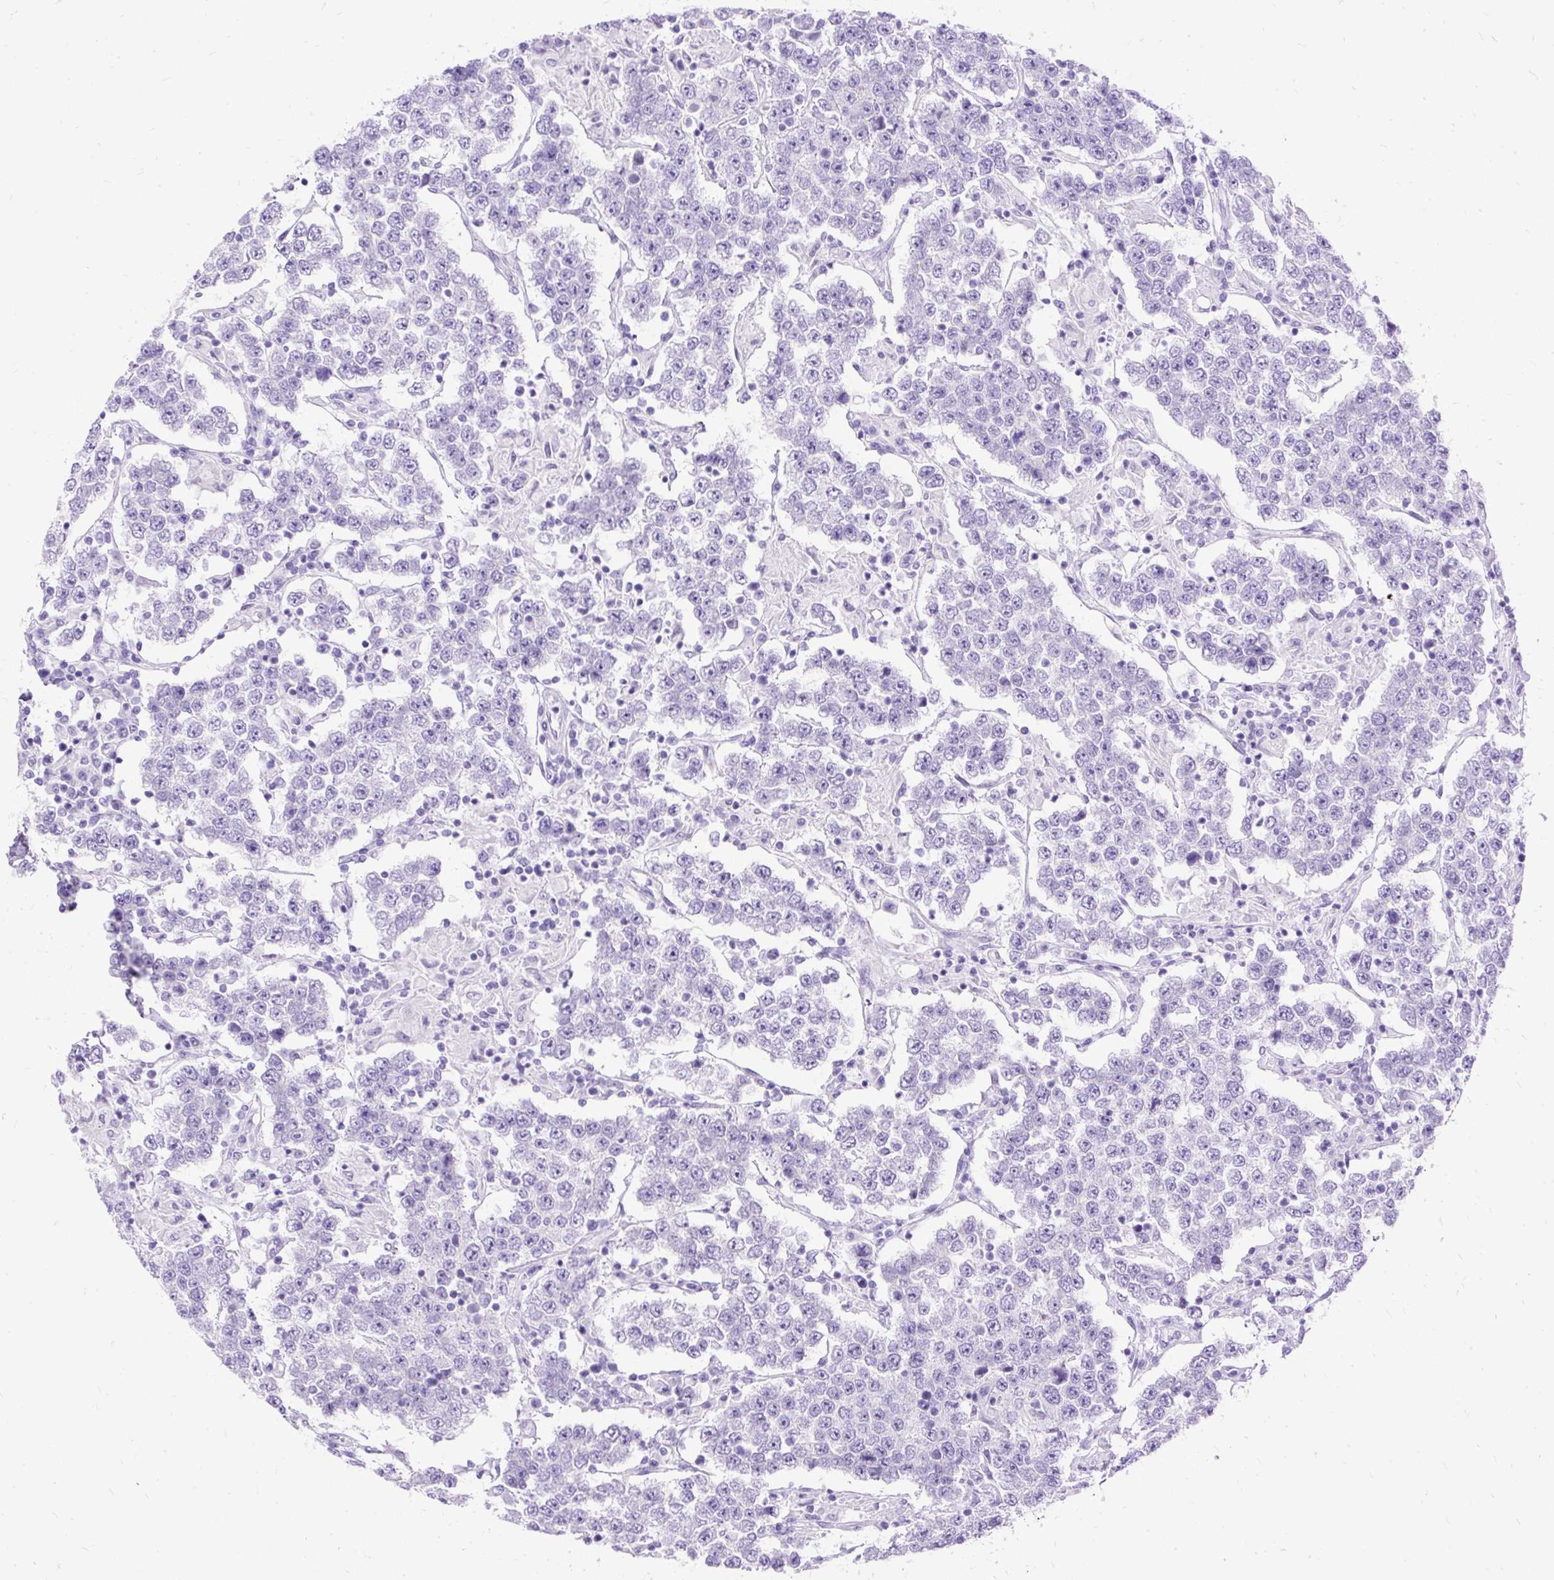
{"staining": {"intensity": "negative", "quantity": "none", "location": "none"}, "tissue": "testis cancer", "cell_type": "Tumor cells", "image_type": "cancer", "snomed": [{"axis": "morphology", "description": "Normal tissue, NOS"}, {"axis": "morphology", "description": "Urothelial carcinoma, High grade"}, {"axis": "morphology", "description": "Seminoma, NOS"}, {"axis": "morphology", "description": "Carcinoma, Embryonal, NOS"}, {"axis": "topography", "description": "Urinary bladder"}, {"axis": "topography", "description": "Testis"}], "caption": "A photomicrograph of human testis urothelial carcinoma (high-grade) is negative for staining in tumor cells. (Immunohistochemistry, brightfield microscopy, high magnification).", "gene": "HEY1", "patient": {"sex": "male", "age": 41}}